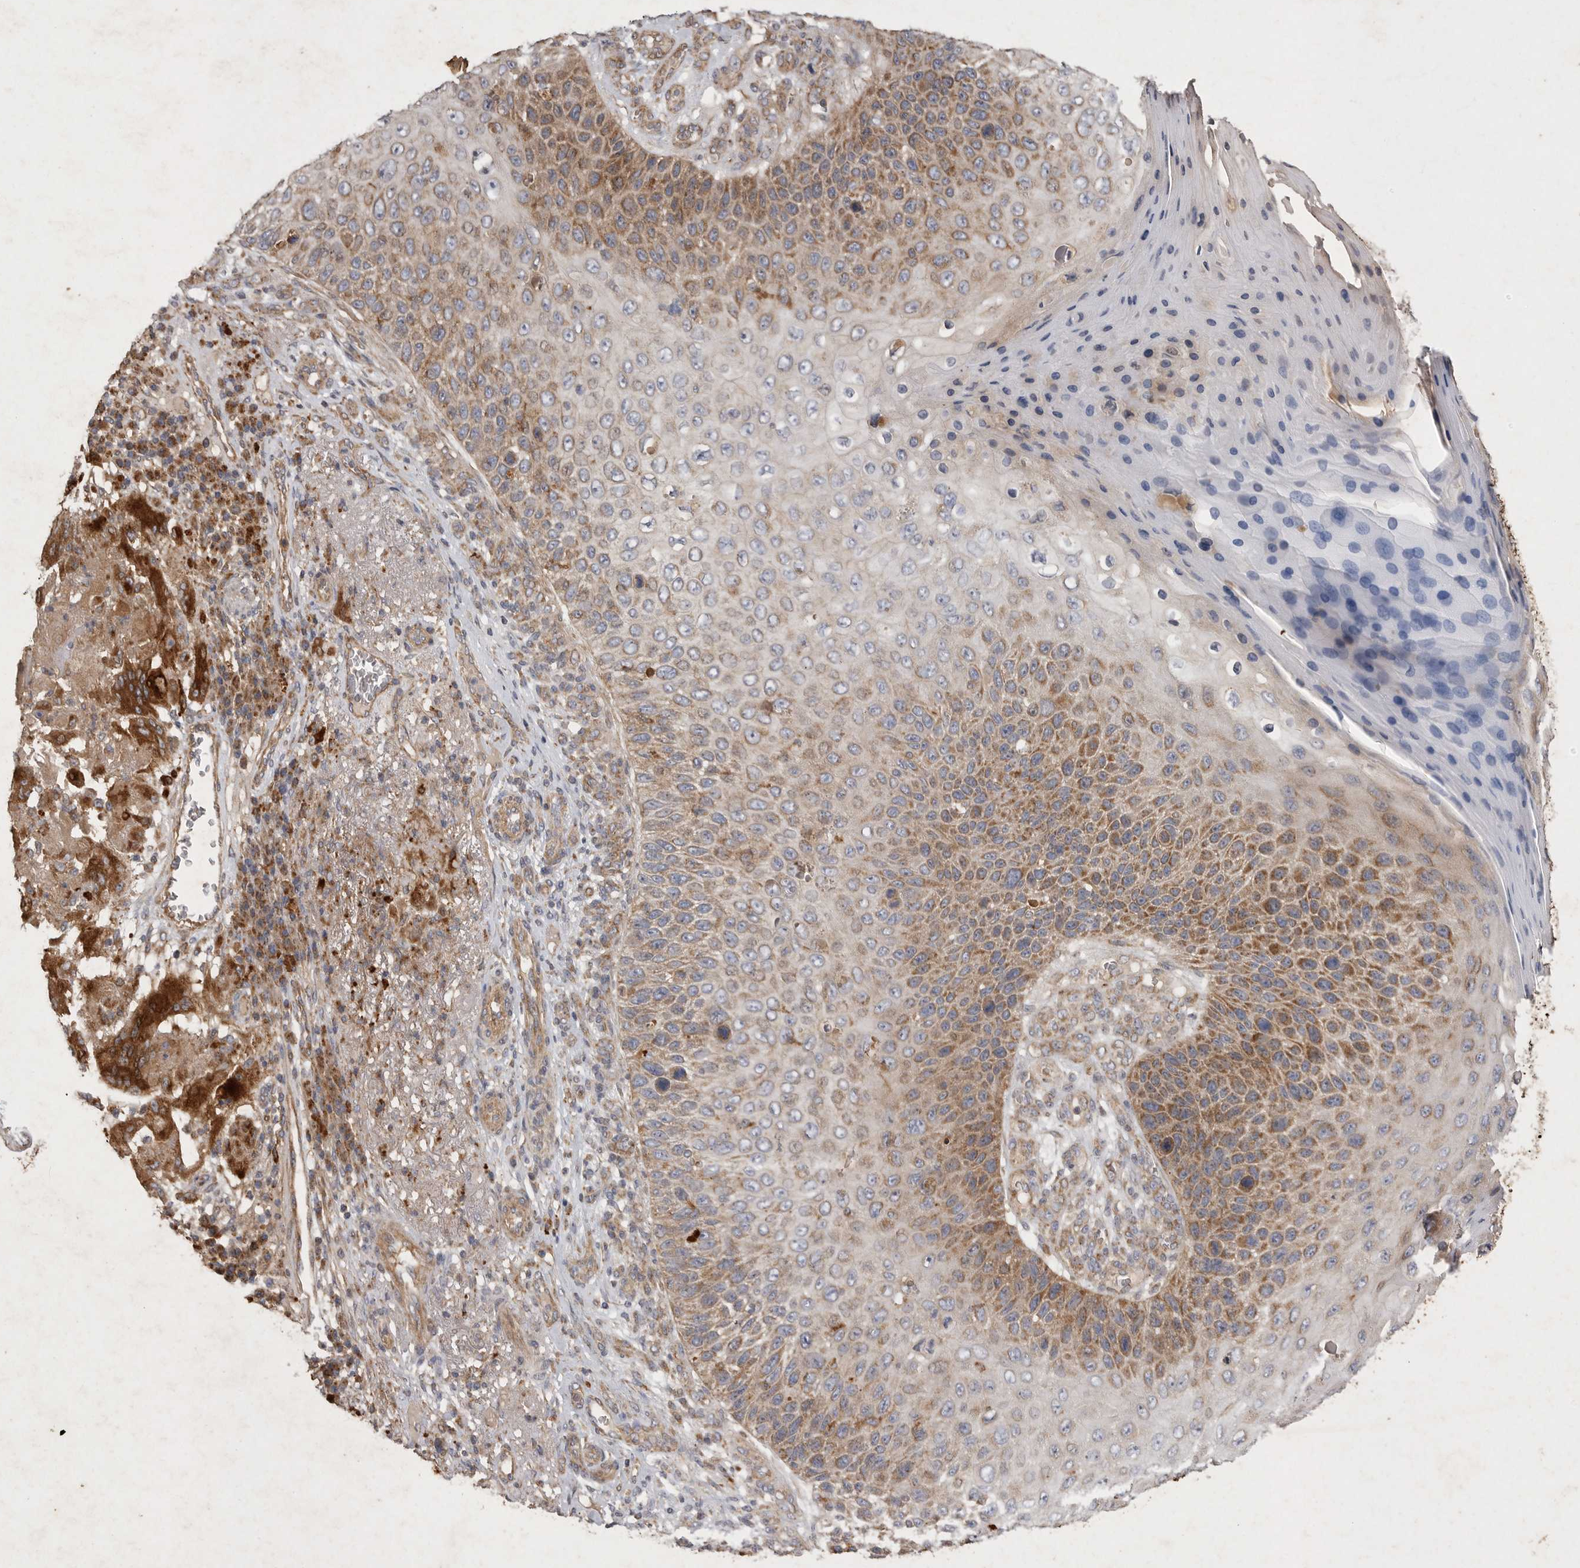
{"staining": {"intensity": "moderate", "quantity": ">75%", "location": "cytoplasmic/membranous"}, "tissue": "skin cancer", "cell_type": "Tumor cells", "image_type": "cancer", "snomed": [{"axis": "morphology", "description": "Squamous cell carcinoma, NOS"}, {"axis": "topography", "description": "Skin"}], "caption": "Brown immunohistochemical staining in human skin squamous cell carcinoma exhibits moderate cytoplasmic/membranous expression in about >75% of tumor cells.", "gene": "MRPL41", "patient": {"sex": "female", "age": 88}}